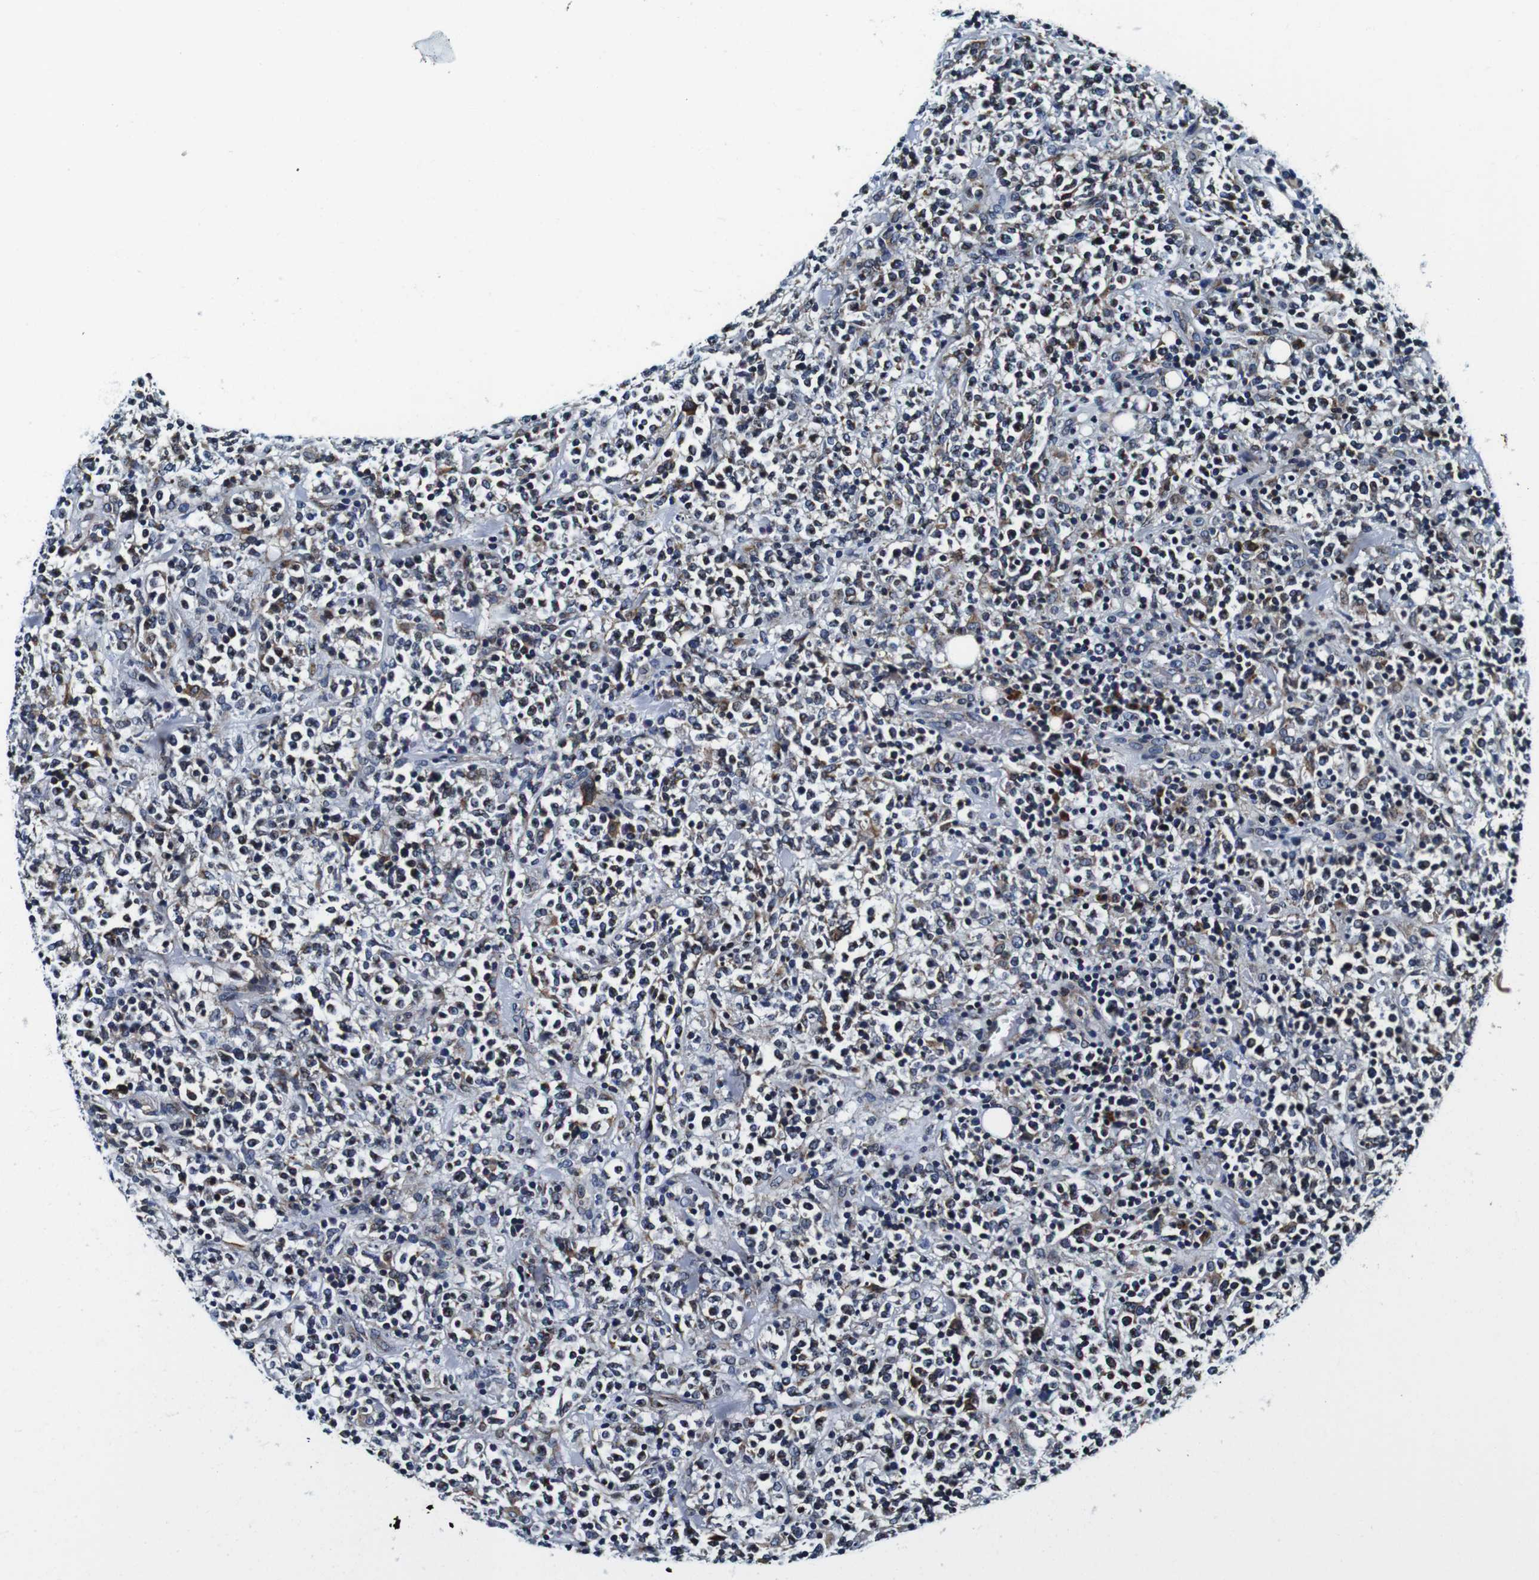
{"staining": {"intensity": "moderate", "quantity": "25%-75%", "location": "cytoplasmic/membranous"}, "tissue": "lymphoma", "cell_type": "Tumor cells", "image_type": "cancer", "snomed": [{"axis": "morphology", "description": "Malignant lymphoma, non-Hodgkin's type, High grade"}, {"axis": "topography", "description": "Soft tissue"}], "caption": "Tumor cells show medium levels of moderate cytoplasmic/membranous expression in approximately 25%-75% of cells in lymphoma.", "gene": "FAR2", "patient": {"sex": "male", "age": 18}}